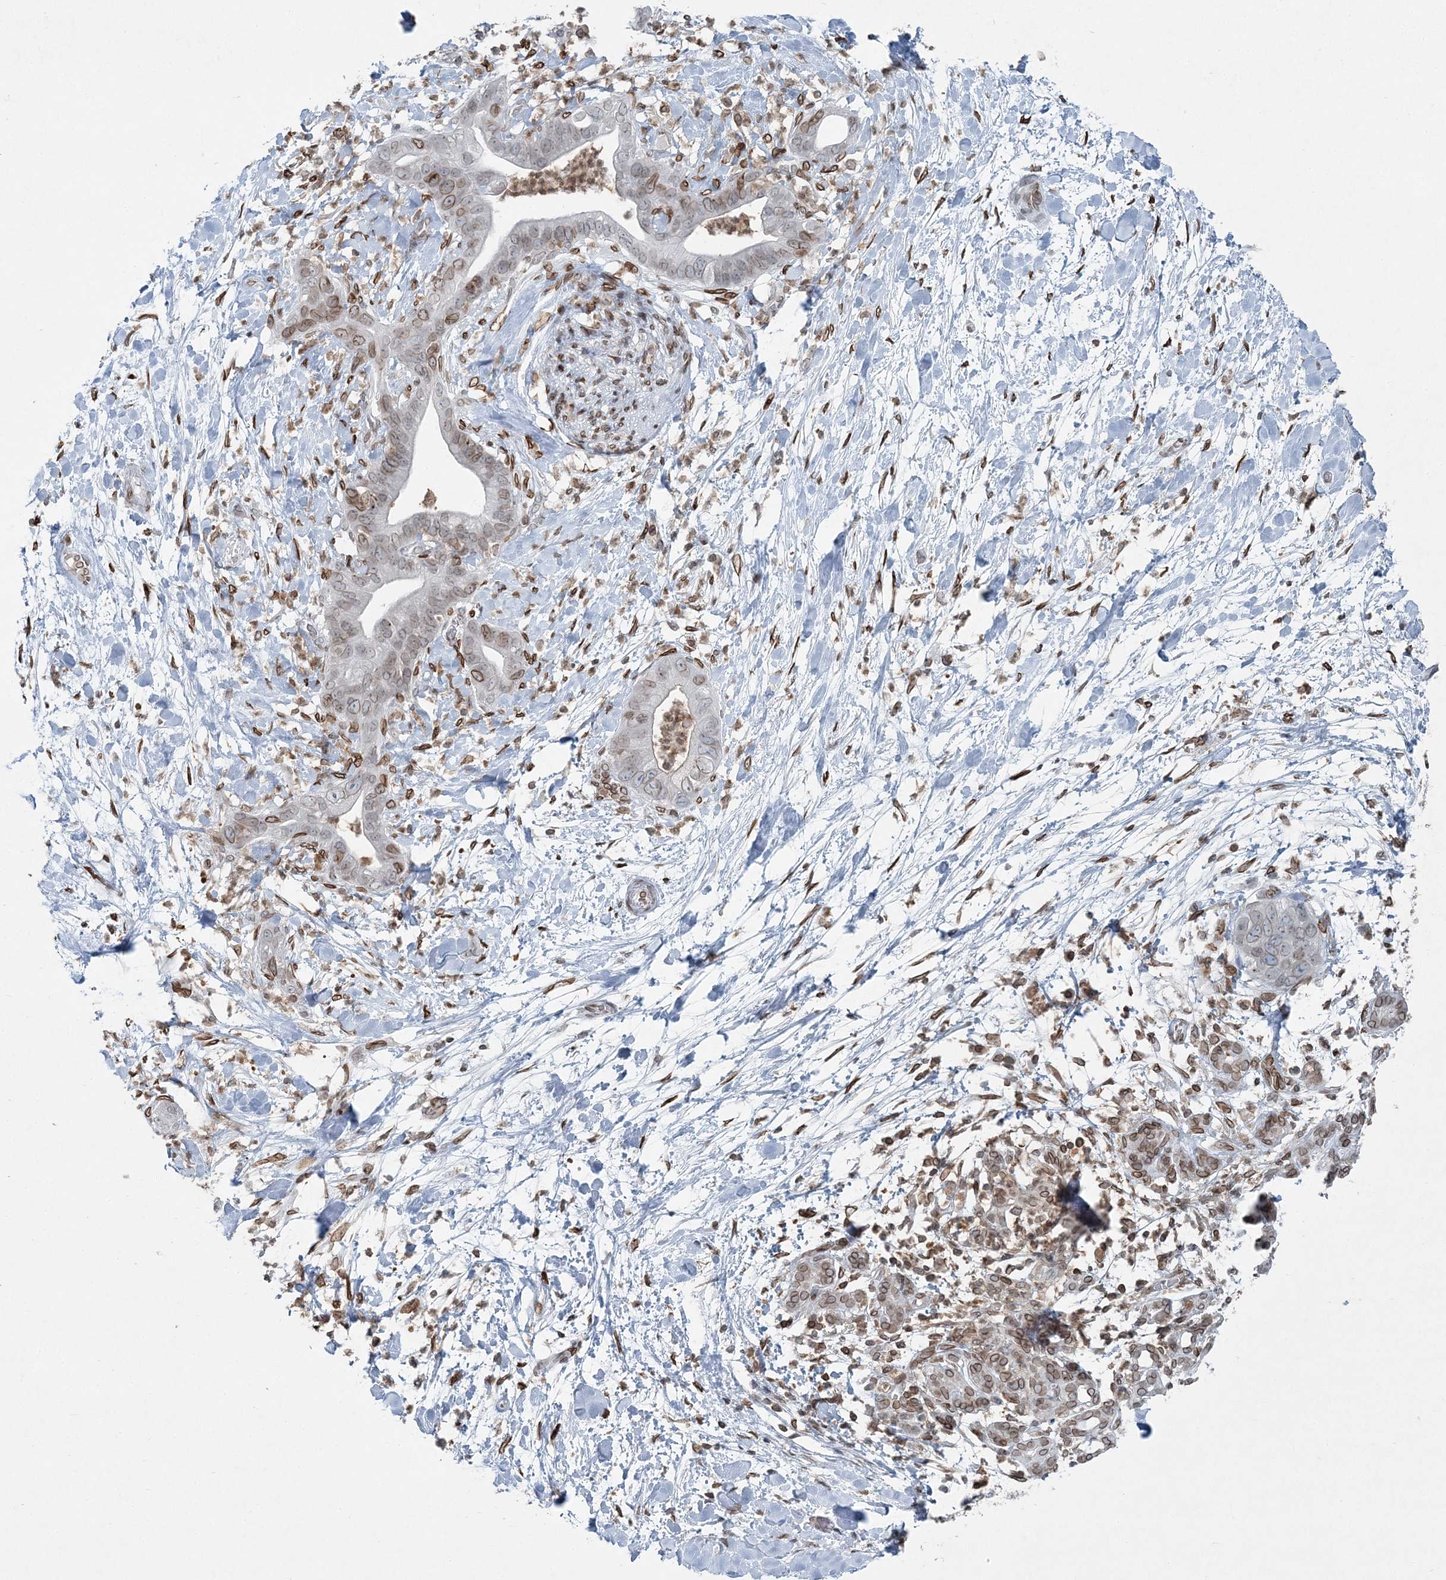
{"staining": {"intensity": "weak", "quantity": ">75%", "location": "cytoplasmic/membranous,nuclear"}, "tissue": "pancreatic cancer", "cell_type": "Tumor cells", "image_type": "cancer", "snomed": [{"axis": "morphology", "description": "Adenocarcinoma, NOS"}, {"axis": "topography", "description": "Pancreas"}], "caption": "Tumor cells reveal low levels of weak cytoplasmic/membranous and nuclear expression in approximately >75% of cells in human pancreatic cancer (adenocarcinoma).", "gene": "GJD4", "patient": {"sex": "female", "age": 78}}